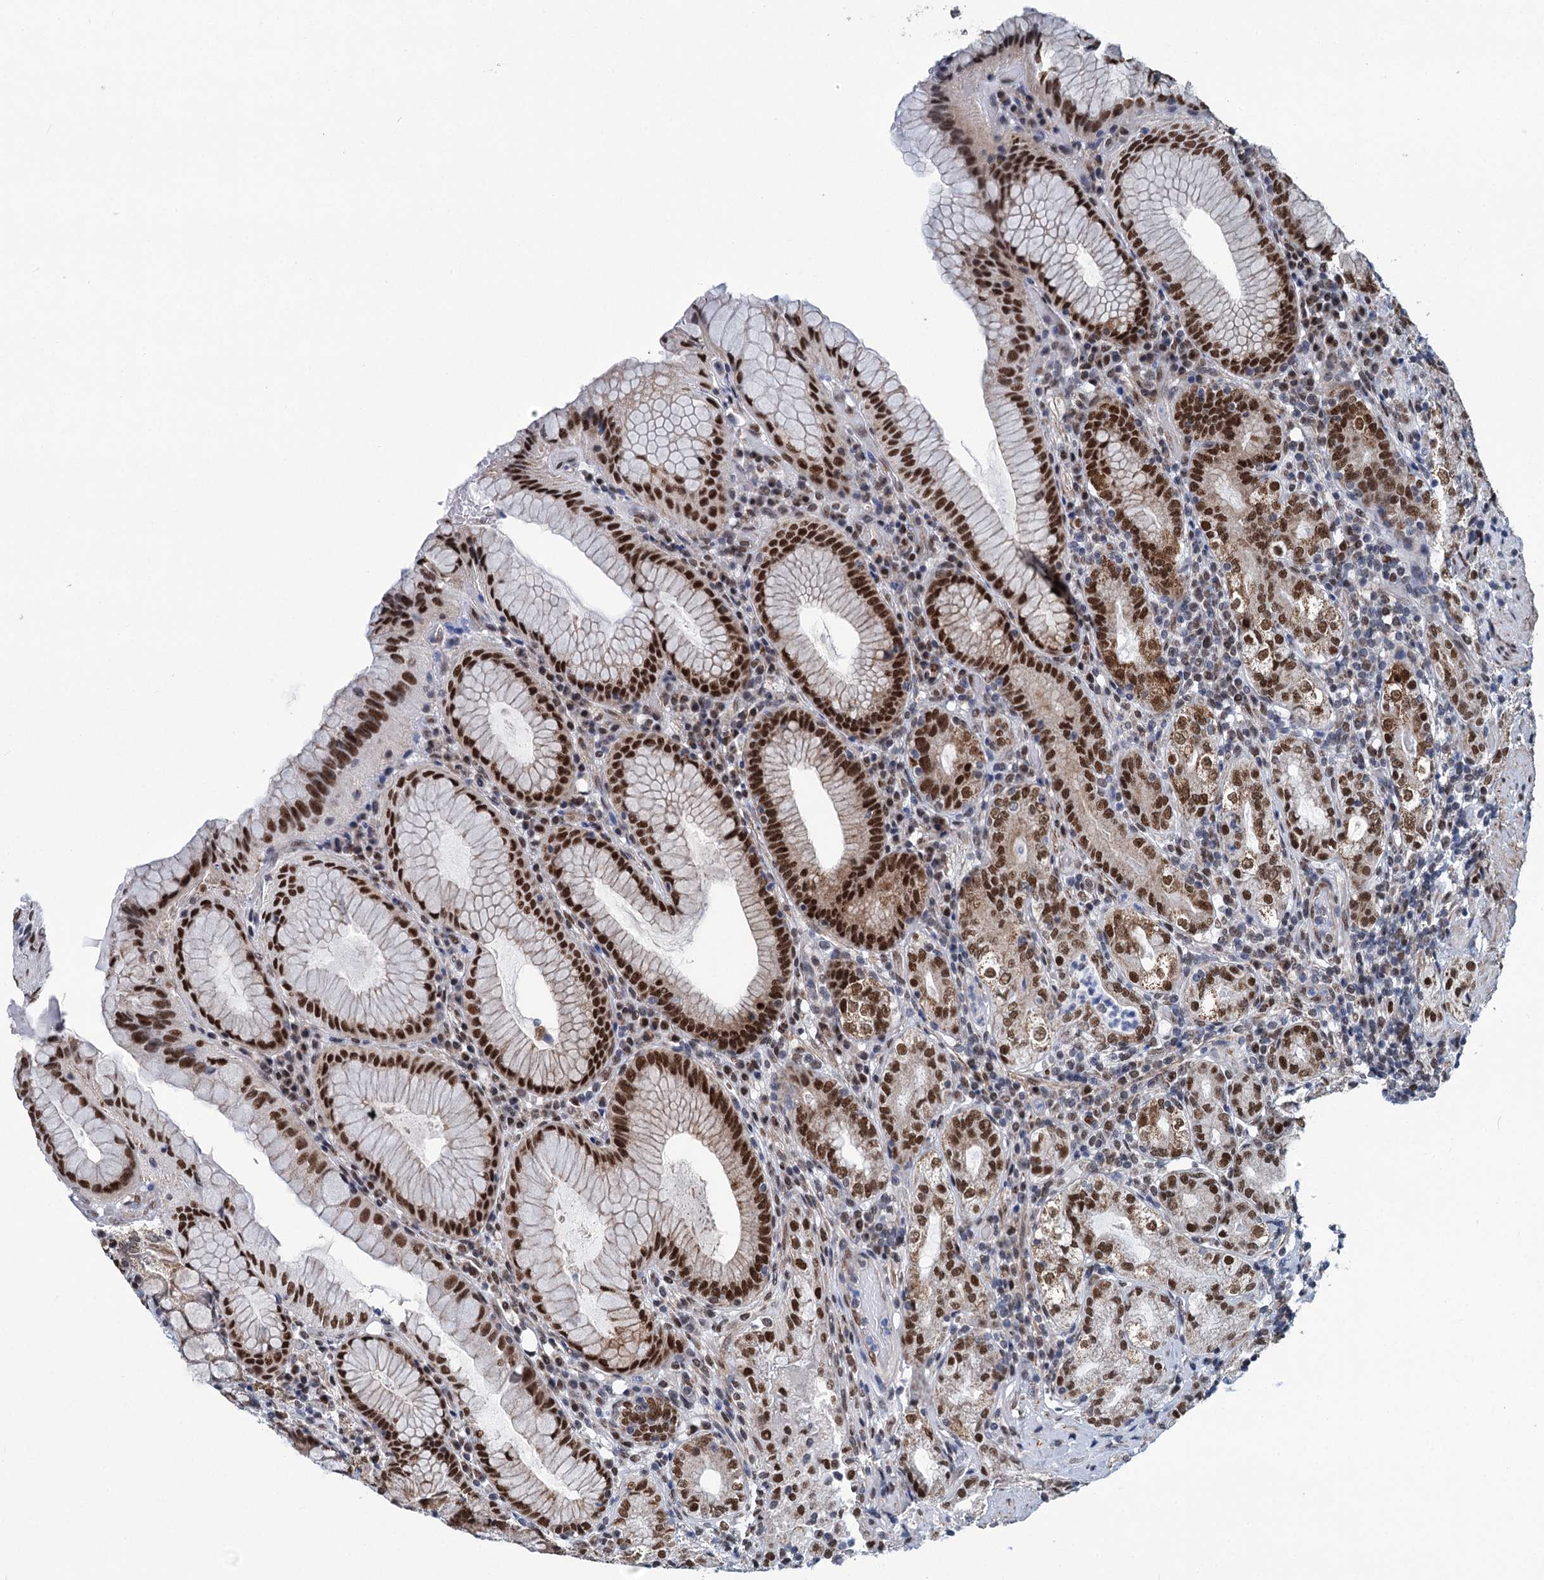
{"staining": {"intensity": "strong", "quantity": ">75%", "location": "cytoplasmic/membranous,nuclear"}, "tissue": "stomach", "cell_type": "Glandular cells", "image_type": "normal", "snomed": [{"axis": "morphology", "description": "Normal tissue, NOS"}, {"axis": "topography", "description": "Stomach, upper"}, {"axis": "topography", "description": "Stomach, lower"}], "caption": "Immunohistochemical staining of unremarkable human stomach shows strong cytoplasmic/membranous,nuclear protein staining in approximately >75% of glandular cells. (brown staining indicates protein expression, while blue staining denotes nuclei).", "gene": "MORN3", "patient": {"sex": "female", "age": 76}}